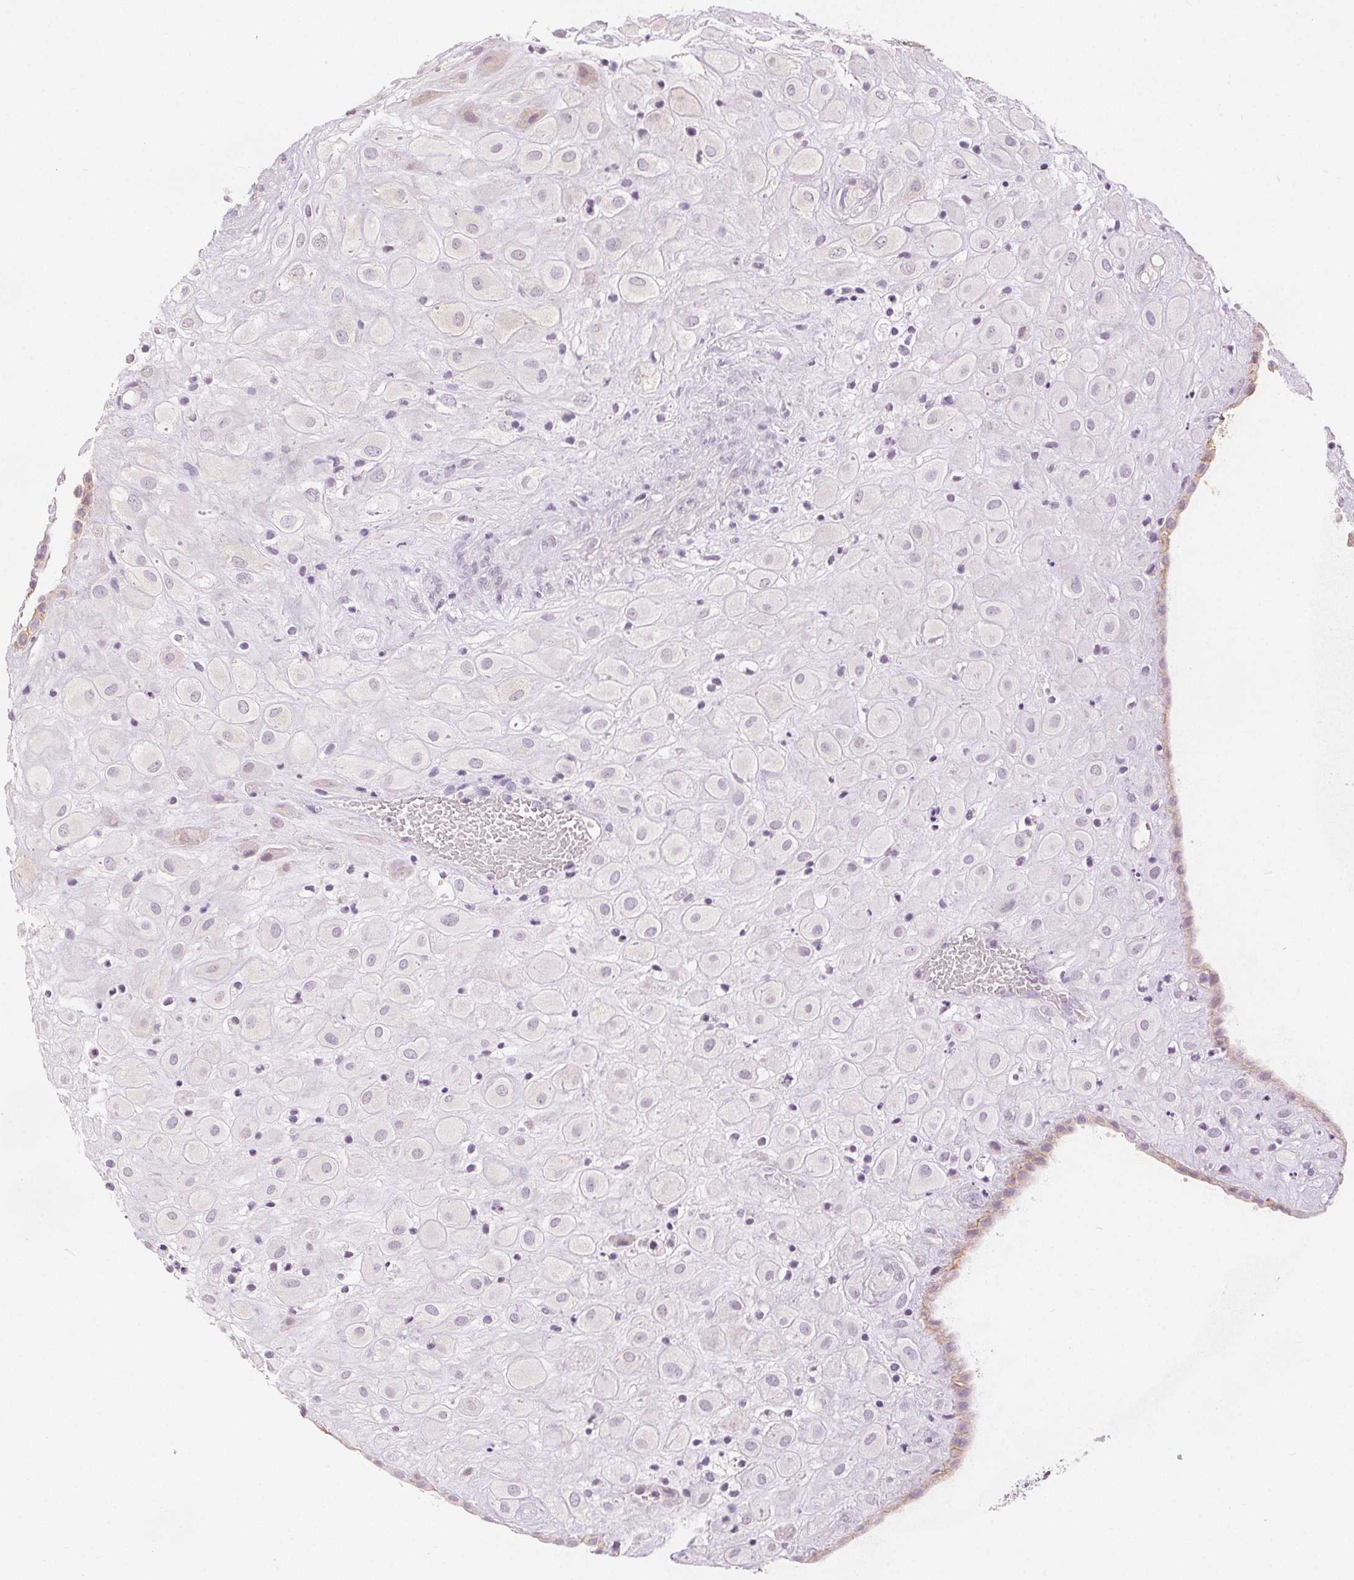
{"staining": {"intensity": "negative", "quantity": "none", "location": "none"}, "tissue": "placenta", "cell_type": "Decidual cells", "image_type": "normal", "snomed": [{"axis": "morphology", "description": "Normal tissue, NOS"}, {"axis": "topography", "description": "Placenta"}], "caption": "Photomicrograph shows no significant protein expression in decidual cells of benign placenta. Nuclei are stained in blue.", "gene": "CA12", "patient": {"sex": "female", "age": 24}}